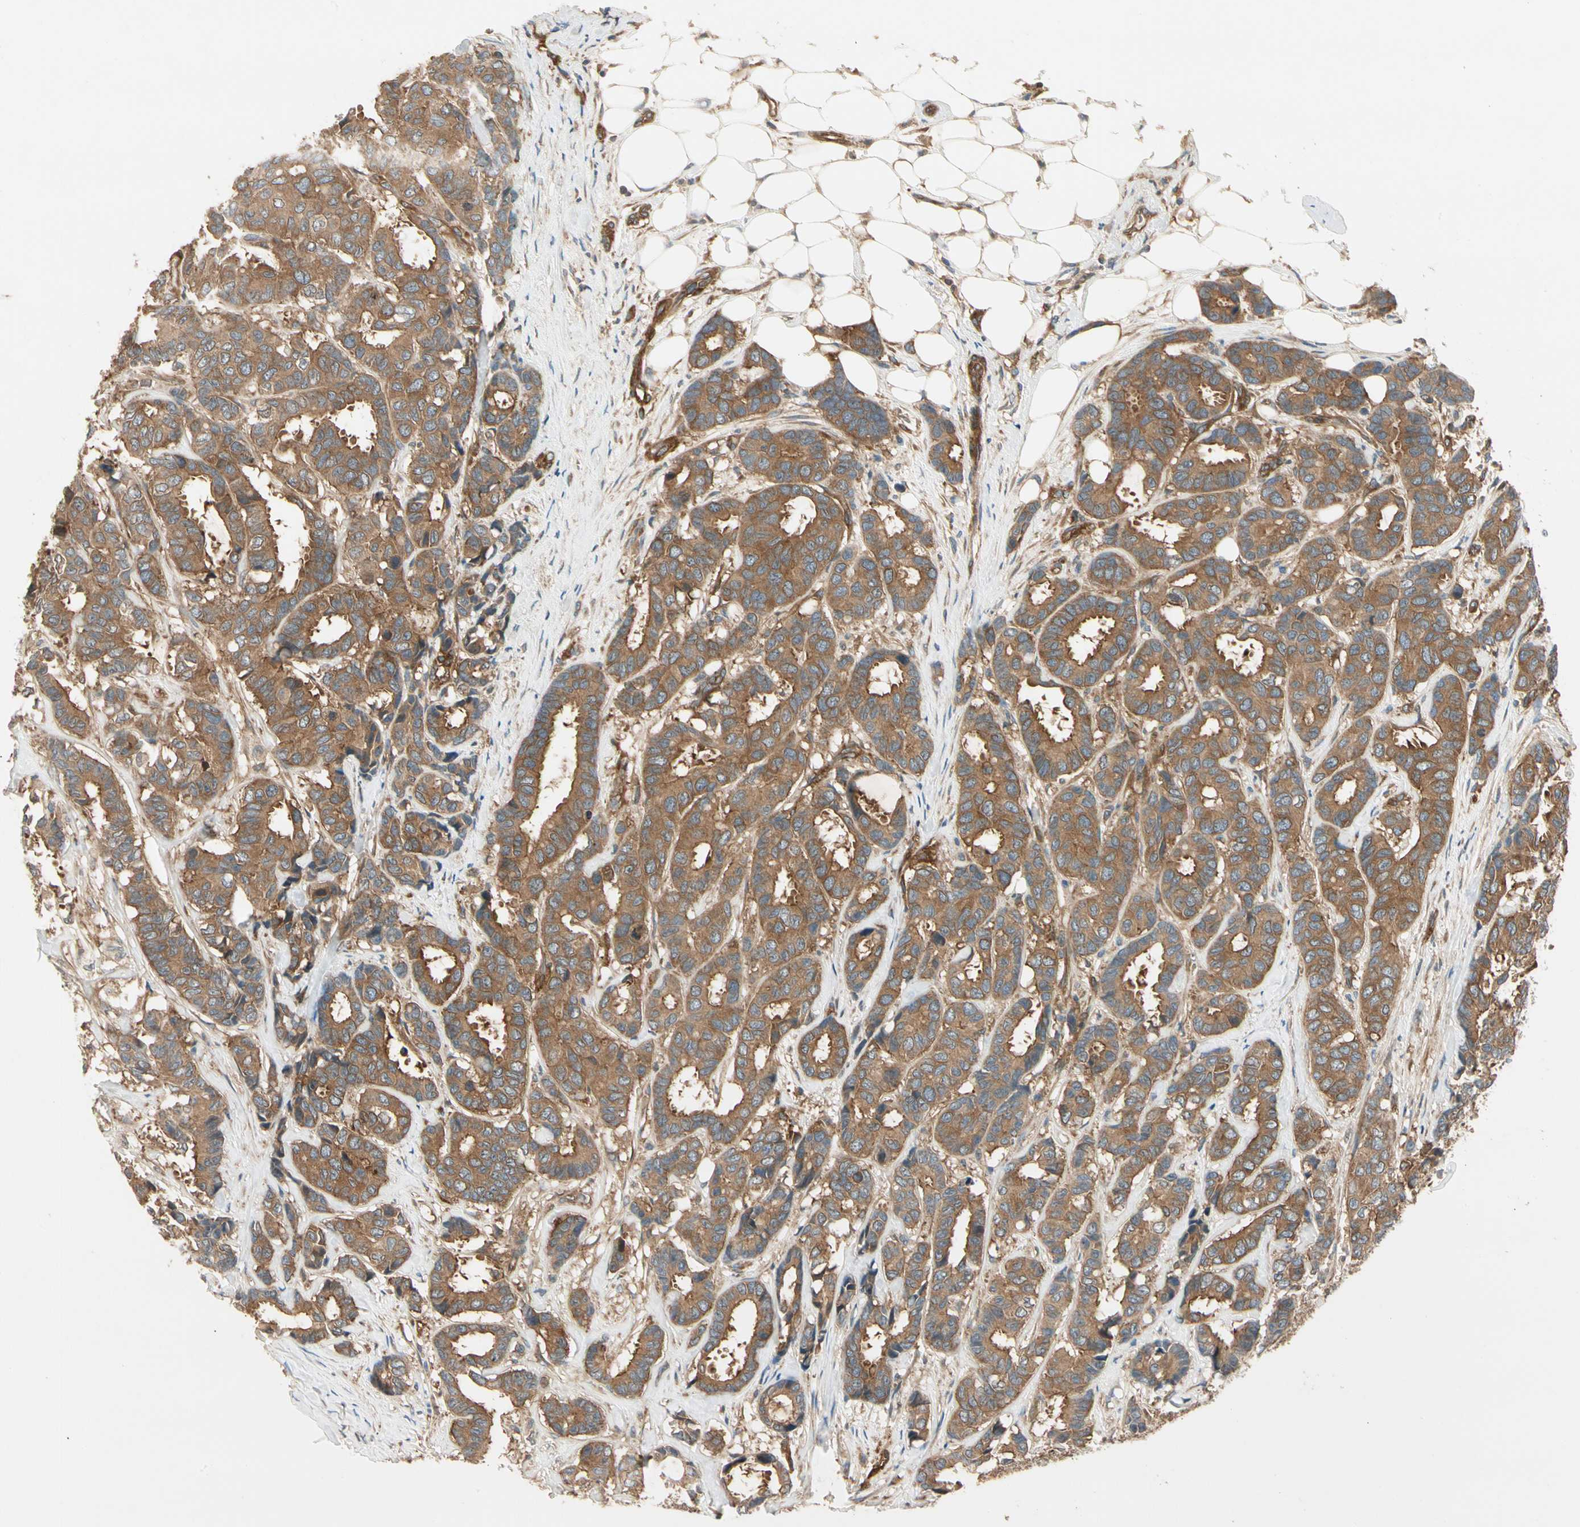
{"staining": {"intensity": "strong", "quantity": ">75%", "location": "cytoplasmic/membranous"}, "tissue": "breast cancer", "cell_type": "Tumor cells", "image_type": "cancer", "snomed": [{"axis": "morphology", "description": "Duct carcinoma"}, {"axis": "topography", "description": "Breast"}], "caption": "Breast cancer tissue demonstrates strong cytoplasmic/membranous positivity in approximately >75% of tumor cells", "gene": "ROCK2", "patient": {"sex": "female", "age": 87}}